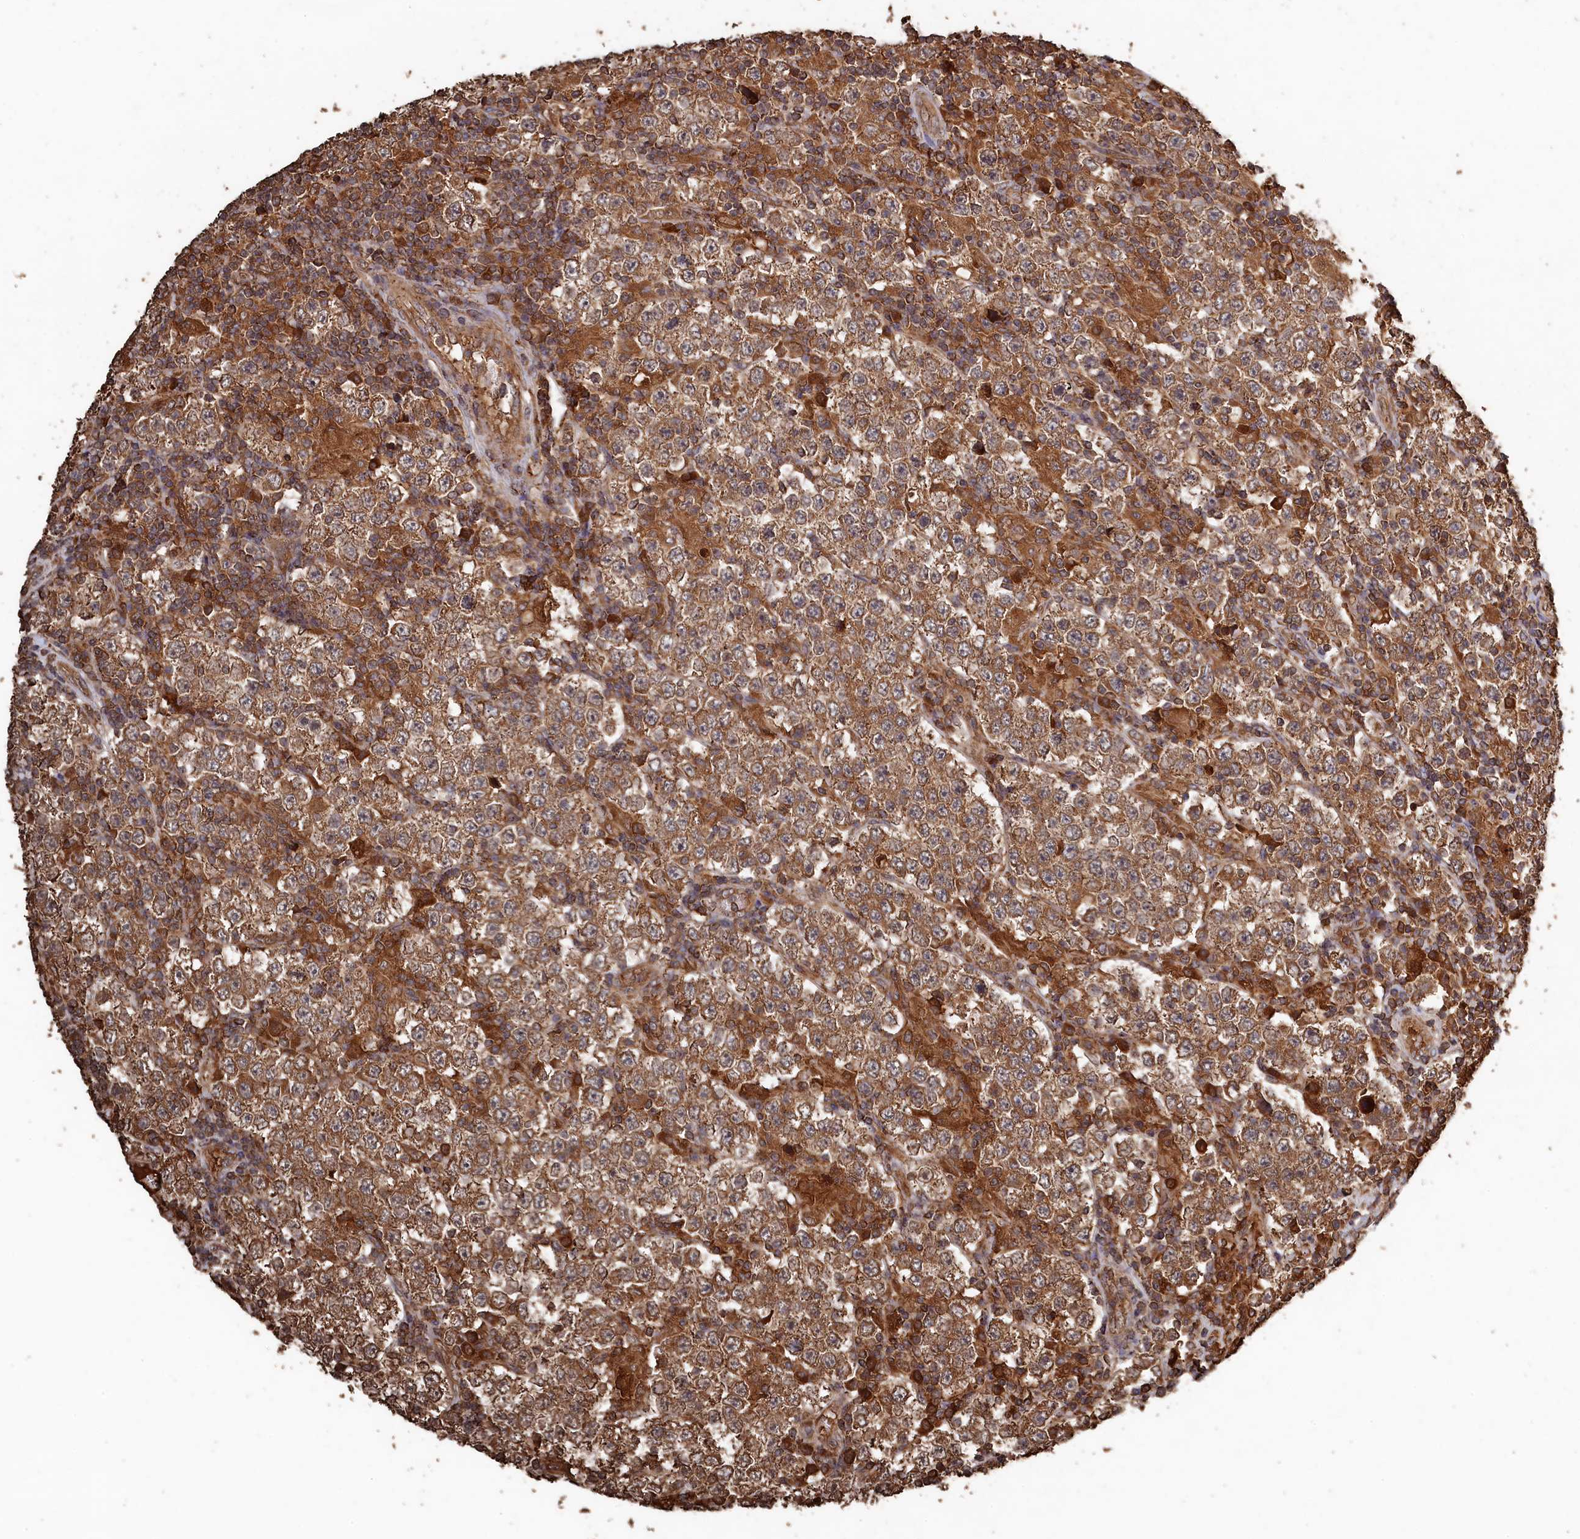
{"staining": {"intensity": "moderate", "quantity": ">75%", "location": "cytoplasmic/membranous"}, "tissue": "testis cancer", "cell_type": "Tumor cells", "image_type": "cancer", "snomed": [{"axis": "morphology", "description": "Normal tissue, NOS"}, {"axis": "morphology", "description": "Urothelial carcinoma, High grade"}, {"axis": "morphology", "description": "Seminoma, NOS"}, {"axis": "morphology", "description": "Carcinoma, Embryonal, NOS"}, {"axis": "topography", "description": "Urinary bladder"}, {"axis": "topography", "description": "Testis"}], "caption": "Testis embryonal carcinoma stained for a protein displays moderate cytoplasmic/membranous positivity in tumor cells.", "gene": "SNX33", "patient": {"sex": "male", "age": 41}}